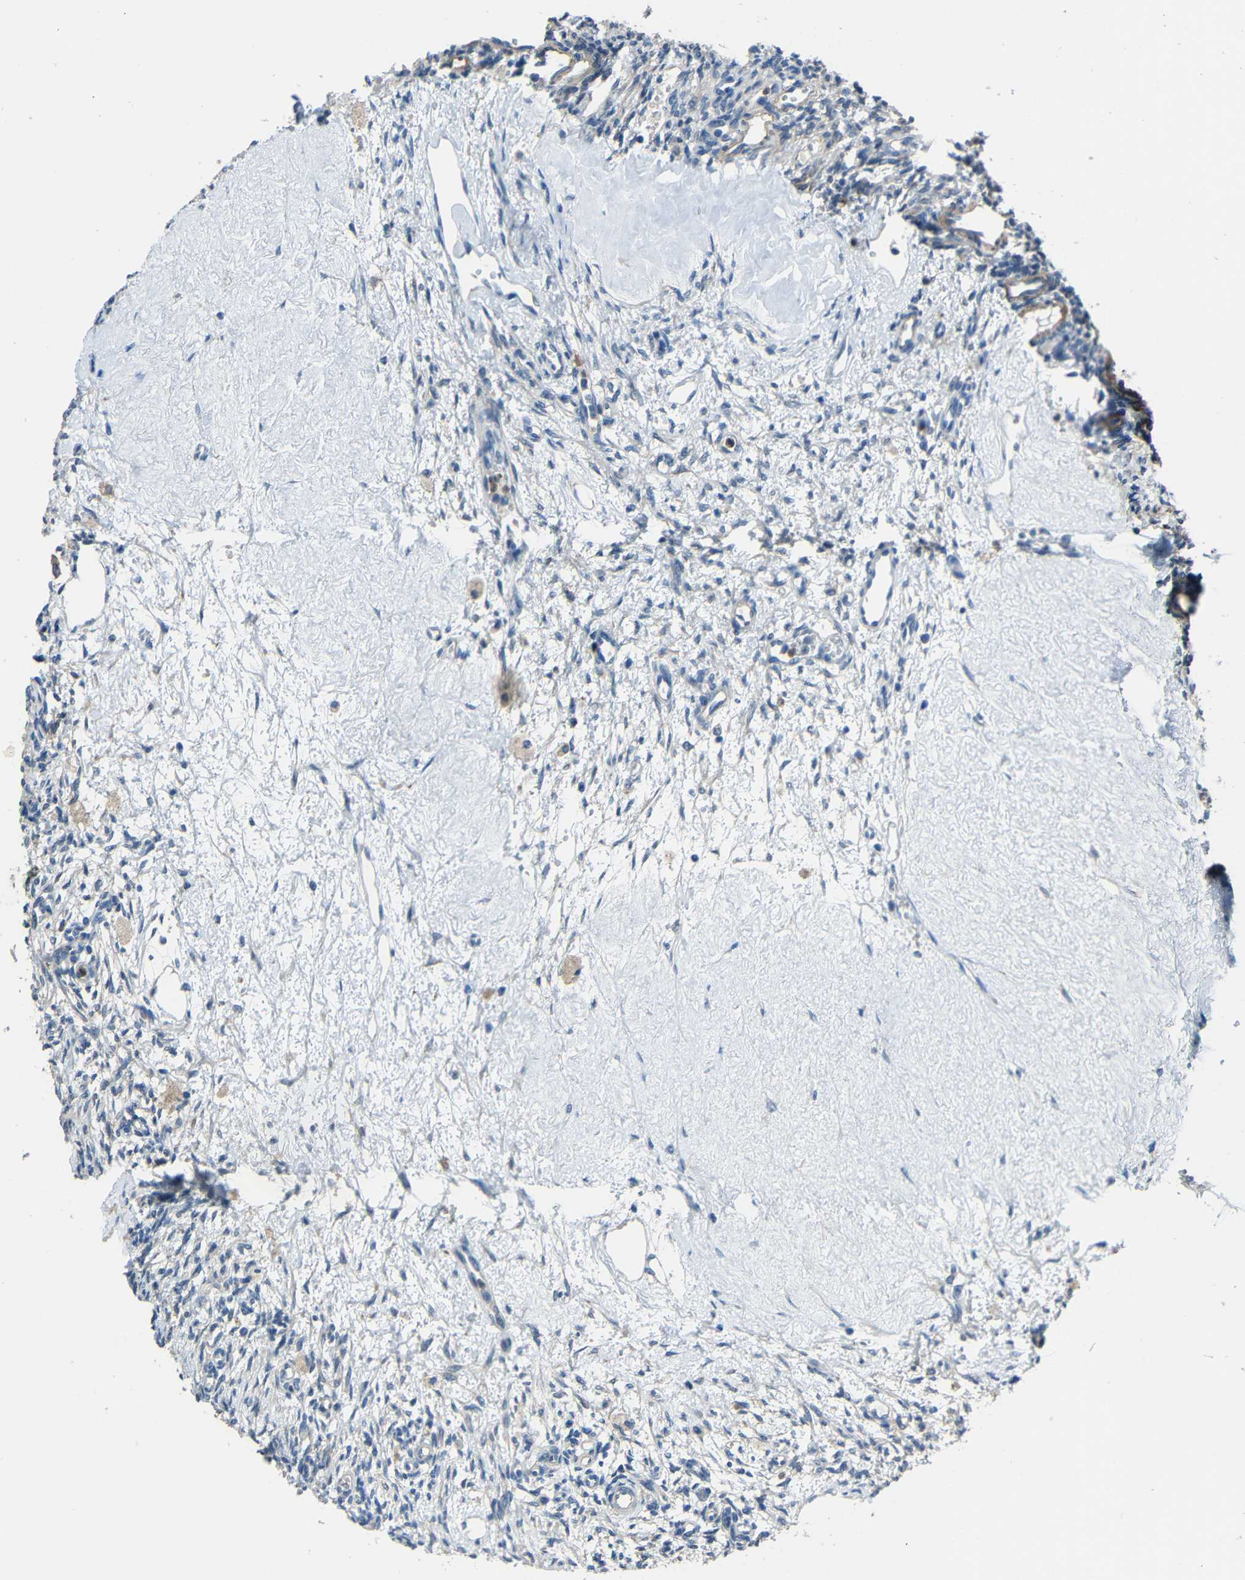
{"staining": {"intensity": "negative", "quantity": "none", "location": "none"}, "tissue": "ovary", "cell_type": "Ovarian stroma cells", "image_type": "normal", "snomed": [{"axis": "morphology", "description": "Normal tissue, NOS"}, {"axis": "topography", "description": "Ovary"}], "caption": "Ovarian stroma cells are negative for brown protein staining in normal ovary.", "gene": "STBD1", "patient": {"sex": "female", "age": 33}}